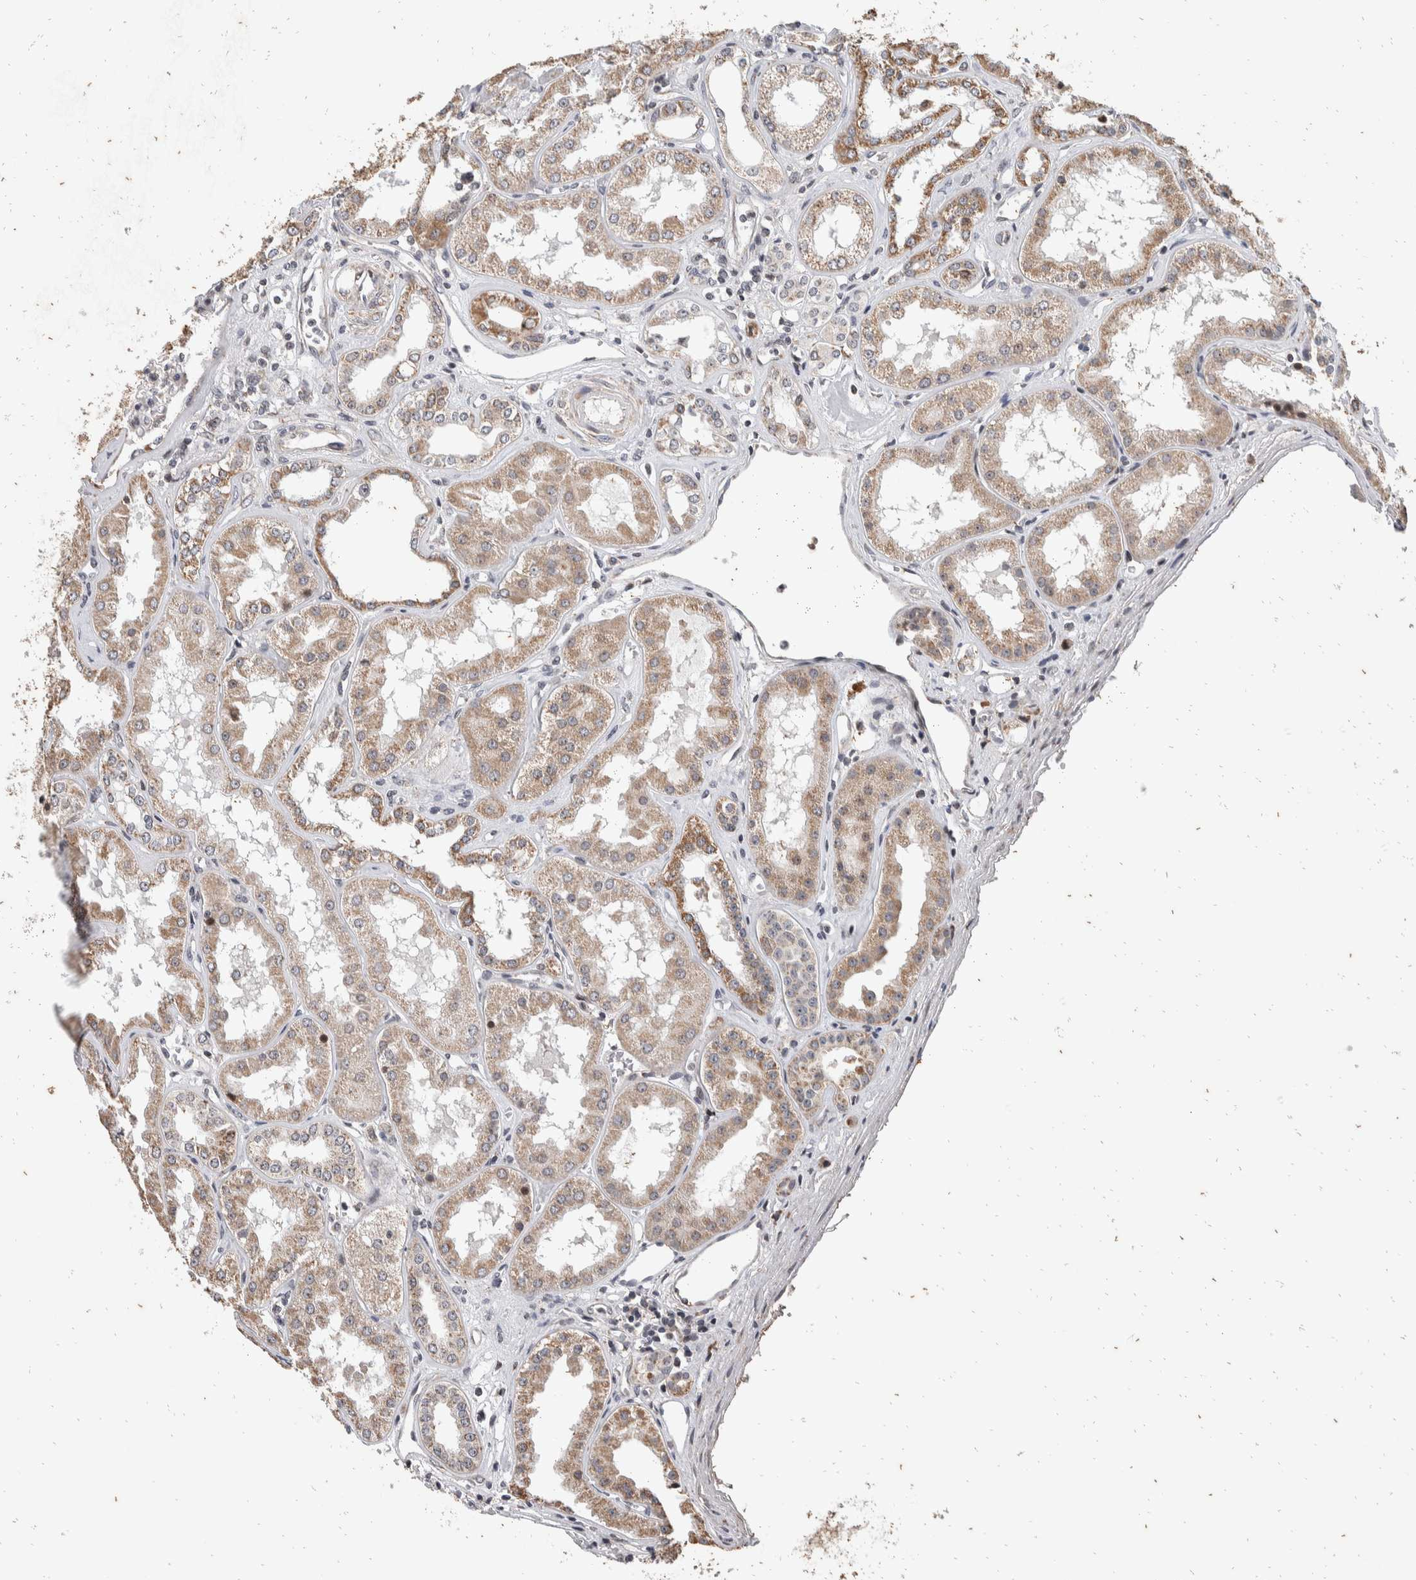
{"staining": {"intensity": "moderate", "quantity": "<25%", "location": "cytoplasmic/membranous,nuclear"}, "tissue": "kidney", "cell_type": "Cells in glomeruli", "image_type": "normal", "snomed": [{"axis": "morphology", "description": "Normal tissue, NOS"}, {"axis": "topography", "description": "Kidney"}], "caption": "IHC staining of unremarkable kidney, which shows low levels of moderate cytoplasmic/membranous,nuclear expression in about <25% of cells in glomeruli indicating moderate cytoplasmic/membranous,nuclear protein expression. The staining was performed using DAB (brown) for protein detection and nuclei were counterstained in hematoxylin (blue).", "gene": "ATXN7L1", "patient": {"sex": "female", "age": 56}}